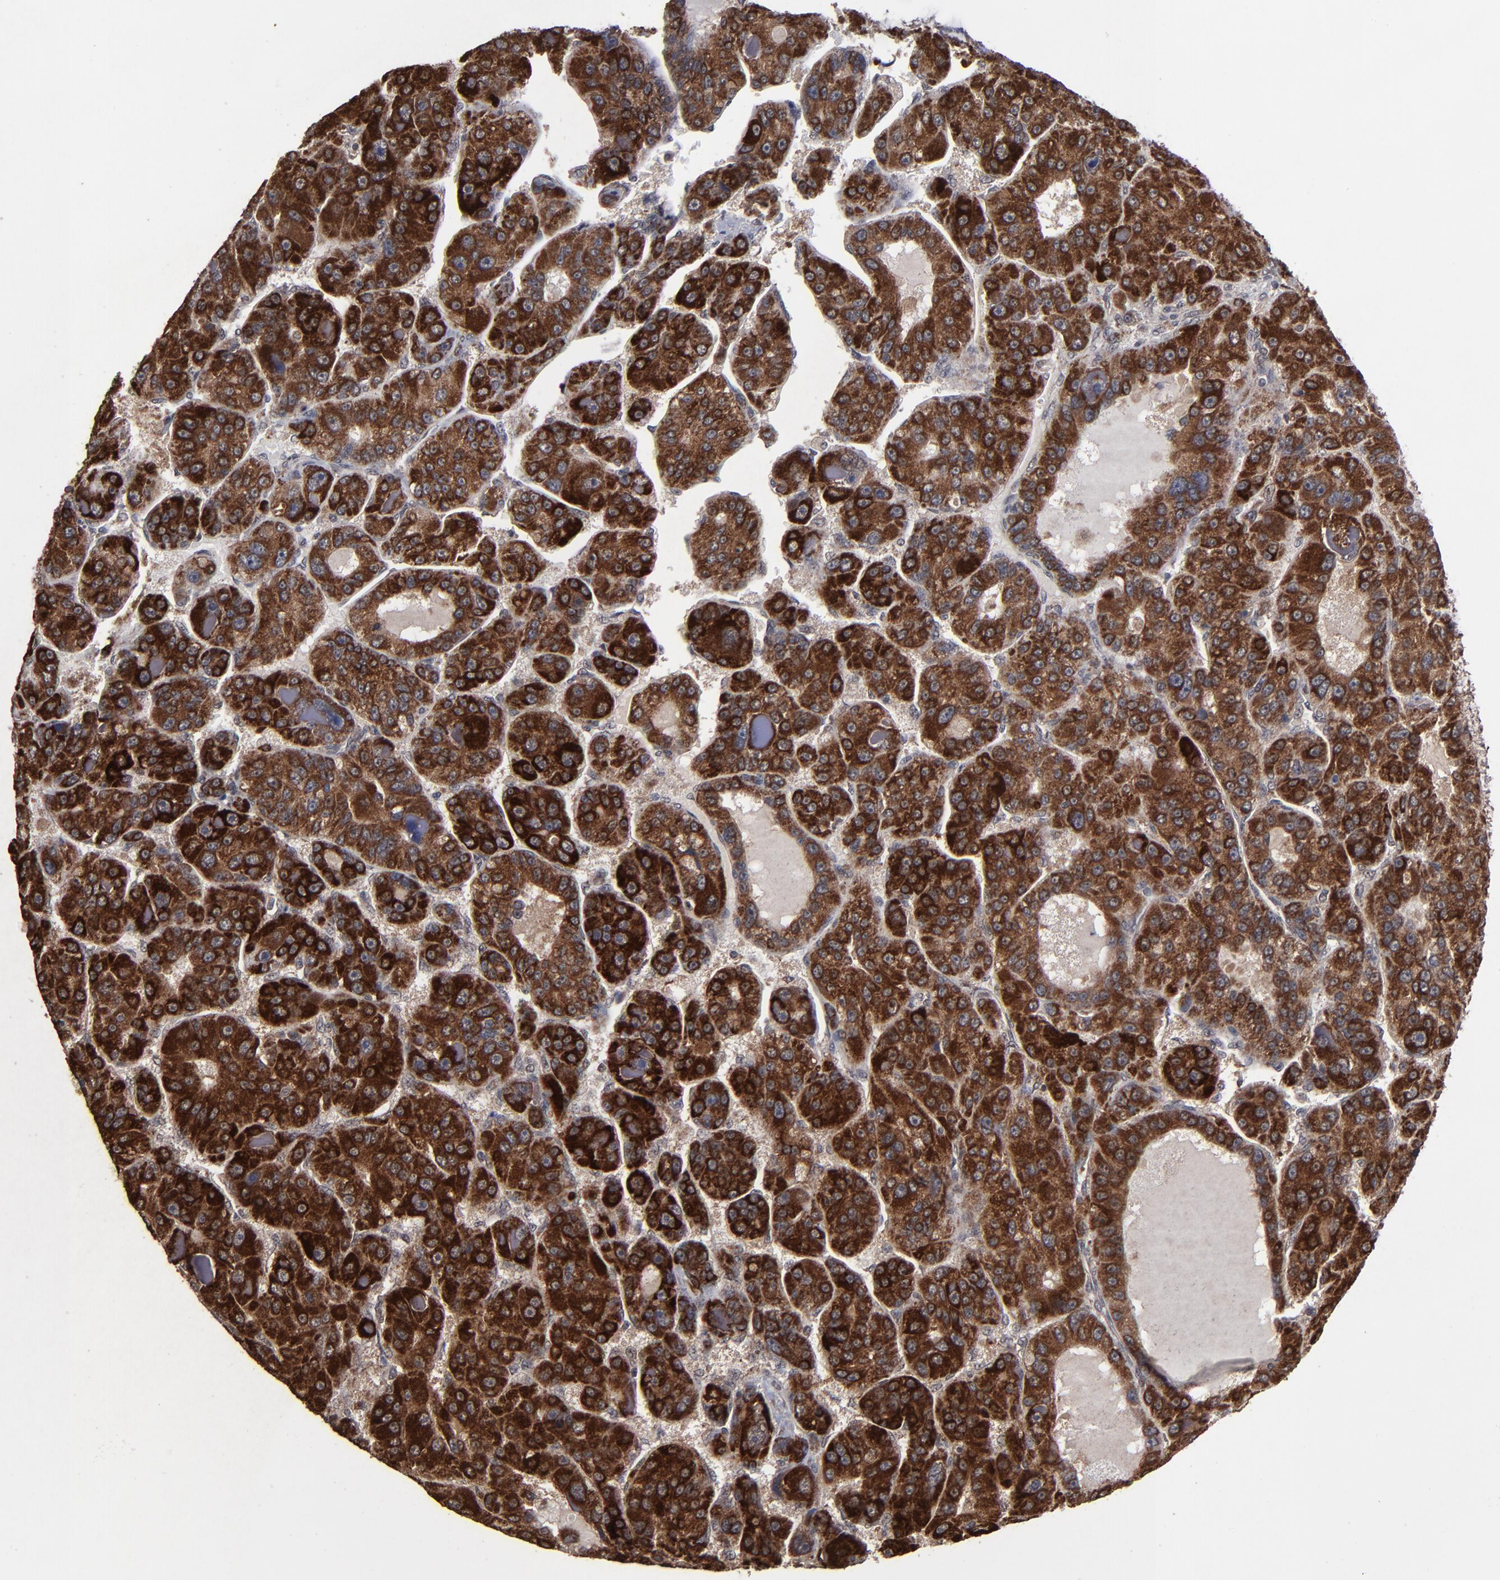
{"staining": {"intensity": "strong", "quantity": ">75%", "location": "cytoplasmic/membranous"}, "tissue": "liver cancer", "cell_type": "Tumor cells", "image_type": "cancer", "snomed": [{"axis": "morphology", "description": "Carcinoma, Hepatocellular, NOS"}, {"axis": "topography", "description": "Liver"}], "caption": "Immunohistochemistry micrograph of neoplastic tissue: human liver hepatocellular carcinoma stained using immunohistochemistry (IHC) reveals high levels of strong protein expression localized specifically in the cytoplasmic/membranous of tumor cells, appearing as a cytoplasmic/membranous brown color.", "gene": "BNIP3", "patient": {"sex": "male", "age": 76}}